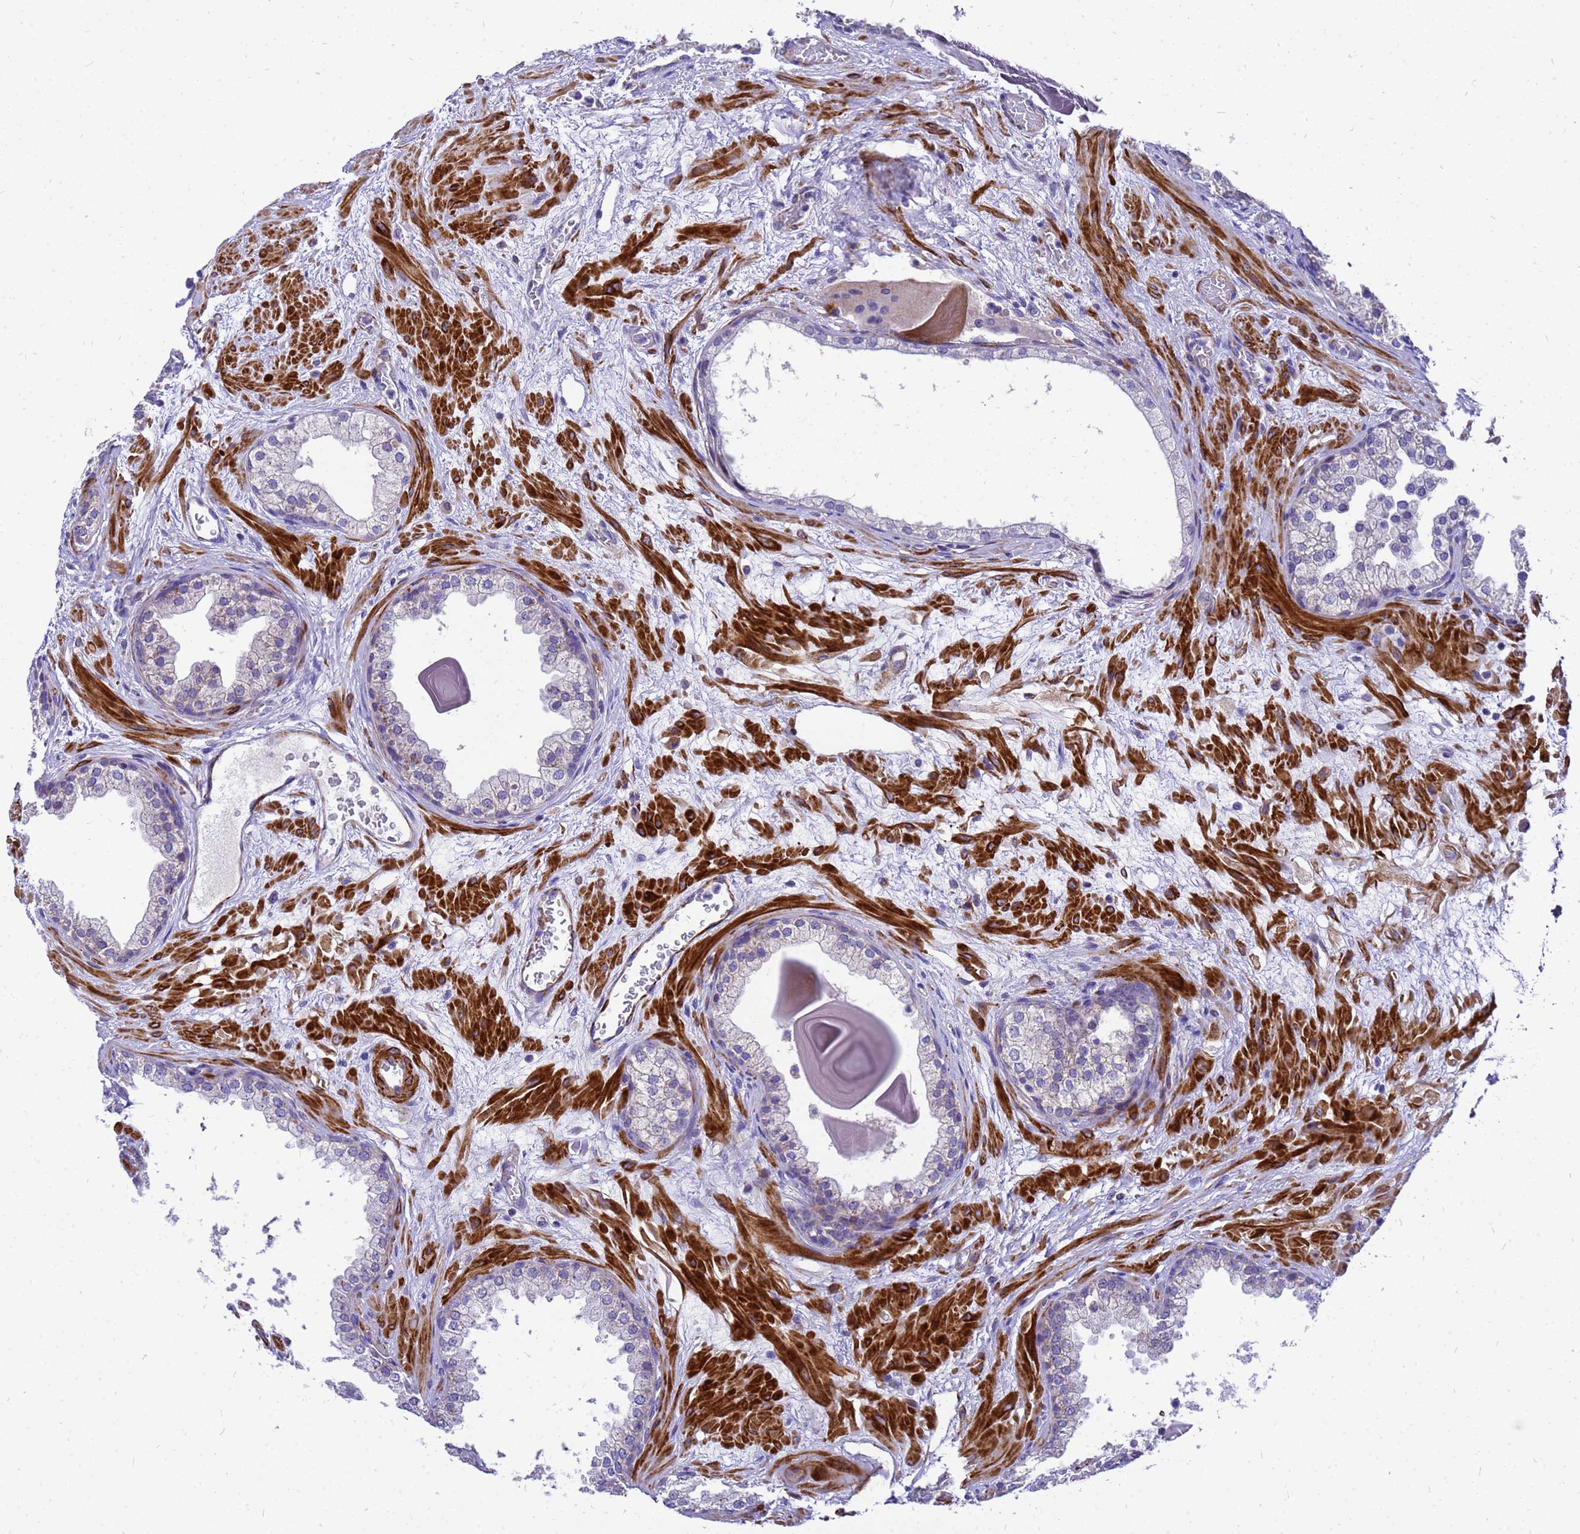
{"staining": {"intensity": "negative", "quantity": "none", "location": "none"}, "tissue": "prostate", "cell_type": "Glandular cells", "image_type": "normal", "snomed": [{"axis": "morphology", "description": "Normal tissue, NOS"}, {"axis": "topography", "description": "Prostate"}], "caption": "The photomicrograph displays no significant staining in glandular cells of prostate. (Immunohistochemistry, brightfield microscopy, high magnification).", "gene": "POP7", "patient": {"sex": "male", "age": 48}}